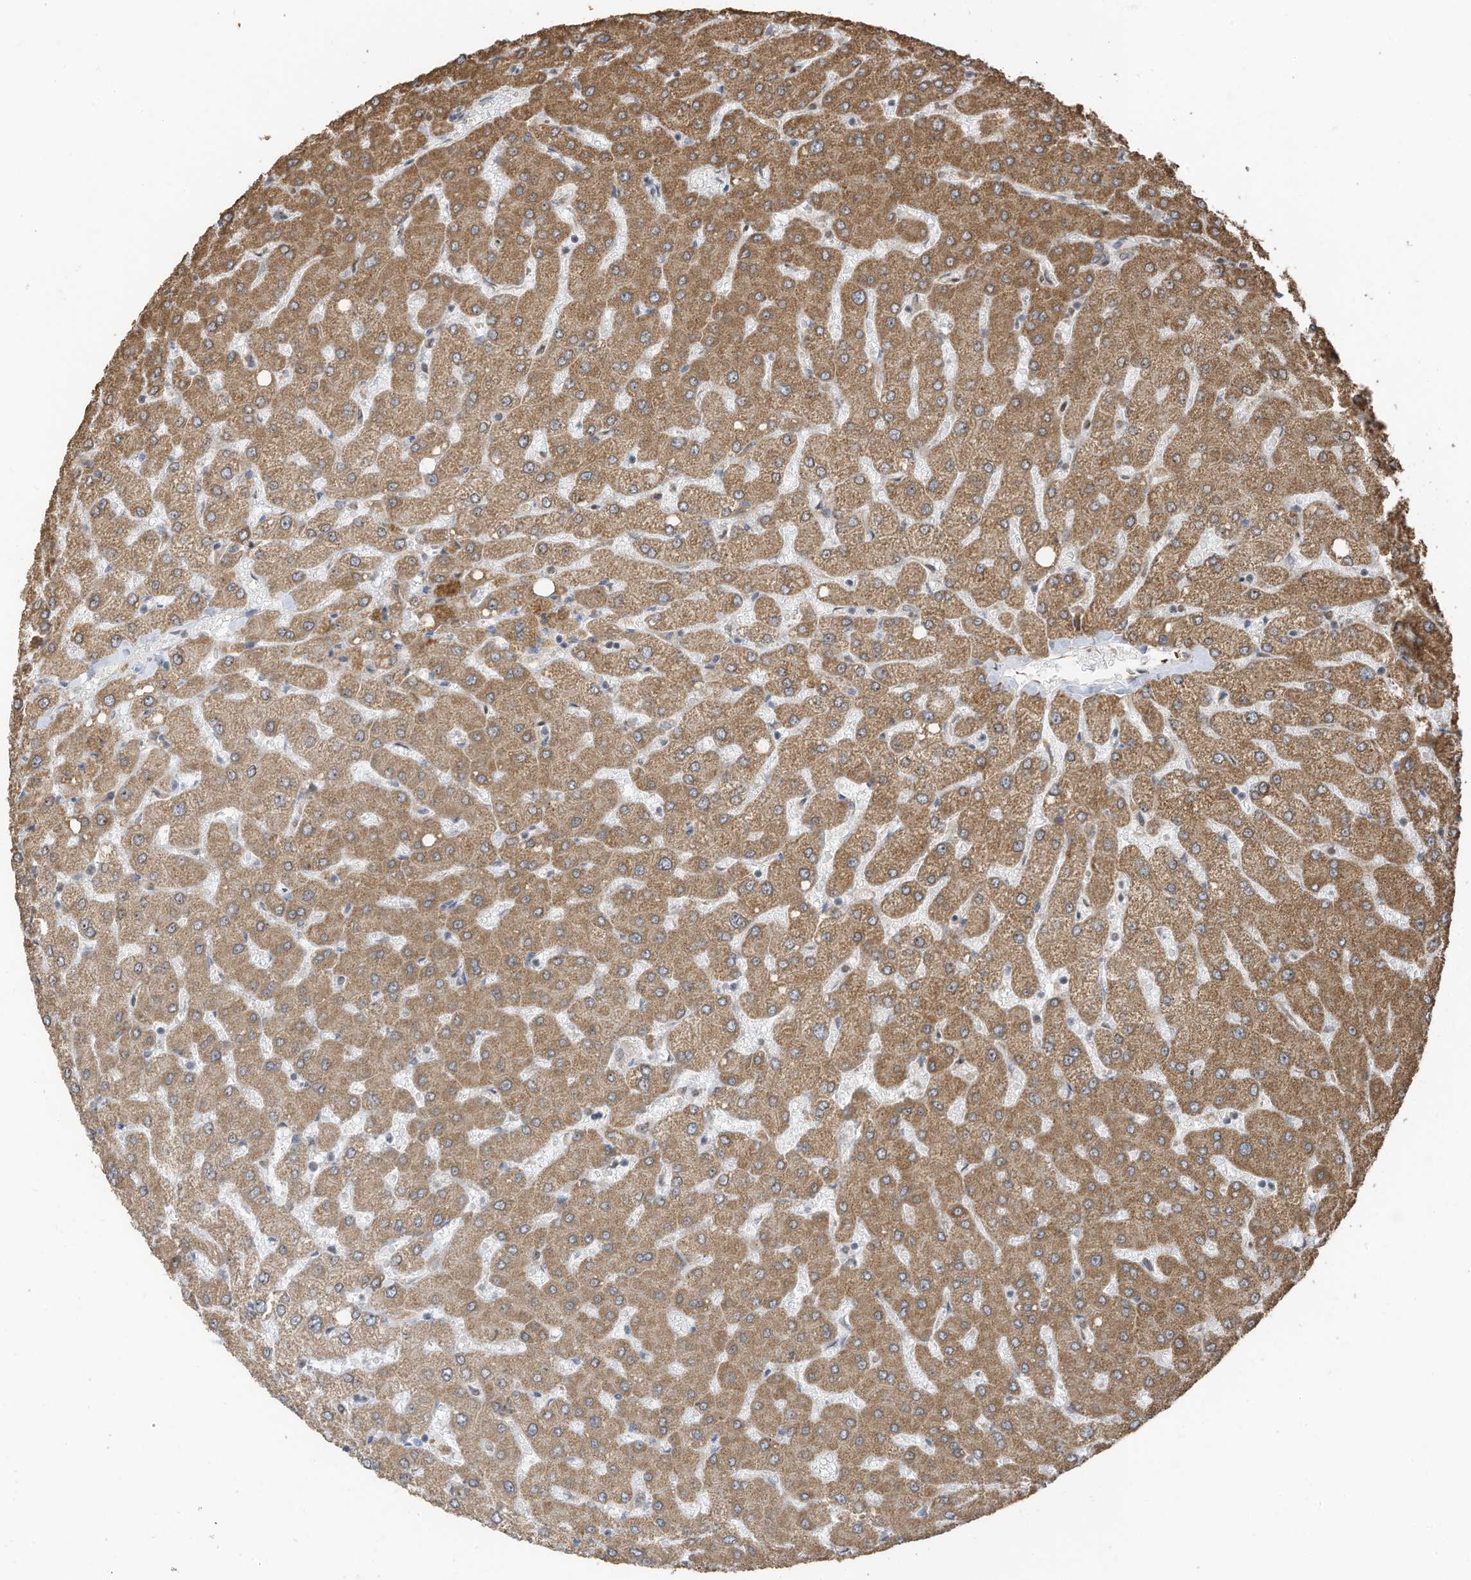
{"staining": {"intensity": "negative", "quantity": "none", "location": "none"}, "tissue": "liver", "cell_type": "Cholangiocytes", "image_type": "normal", "snomed": [{"axis": "morphology", "description": "Normal tissue, NOS"}, {"axis": "topography", "description": "Liver"}], "caption": "Protein analysis of benign liver reveals no significant positivity in cholangiocytes.", "gene": "ERLEC1", "patient": {"sex": "female", "age": 54}}